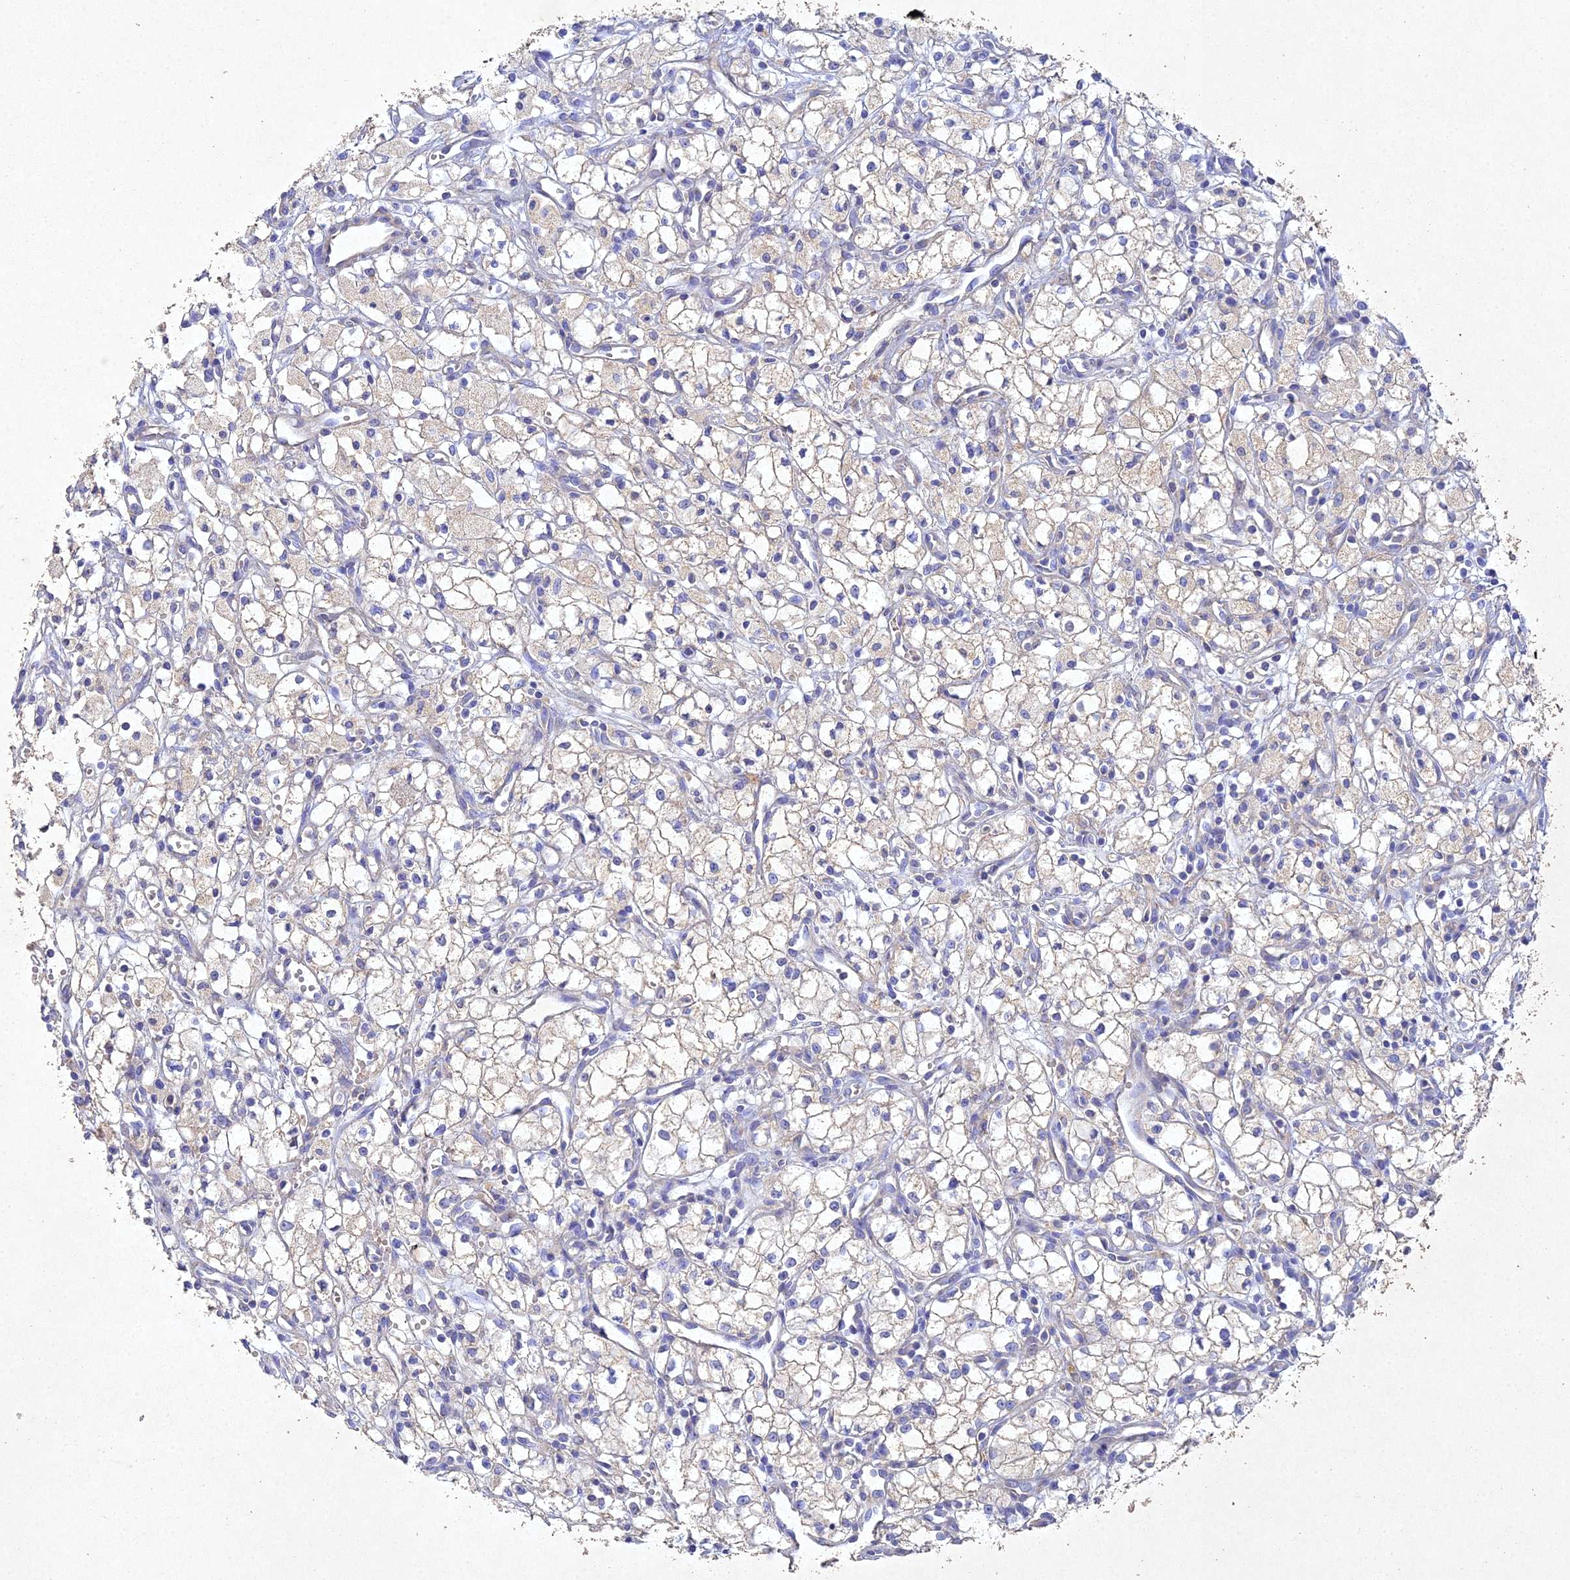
{"staining": {"intensity": "negative", "quantity": "none", "location": "none"}, "tissue": "renal cancer", "cell_type": "Tumor cells", "image_type": "cancer", "snomed": [{"axis": "morphology", "description": "Adenocarcinoma, NOS"}, {"axis": "topography", "description": "Kidney"}], "caption": "Tumor cells are negative for brown protein staining in renal cancer (adenocarcinoma).", "gene": "NDUFV1", "patient": {"sex": "male", "age": 59}}